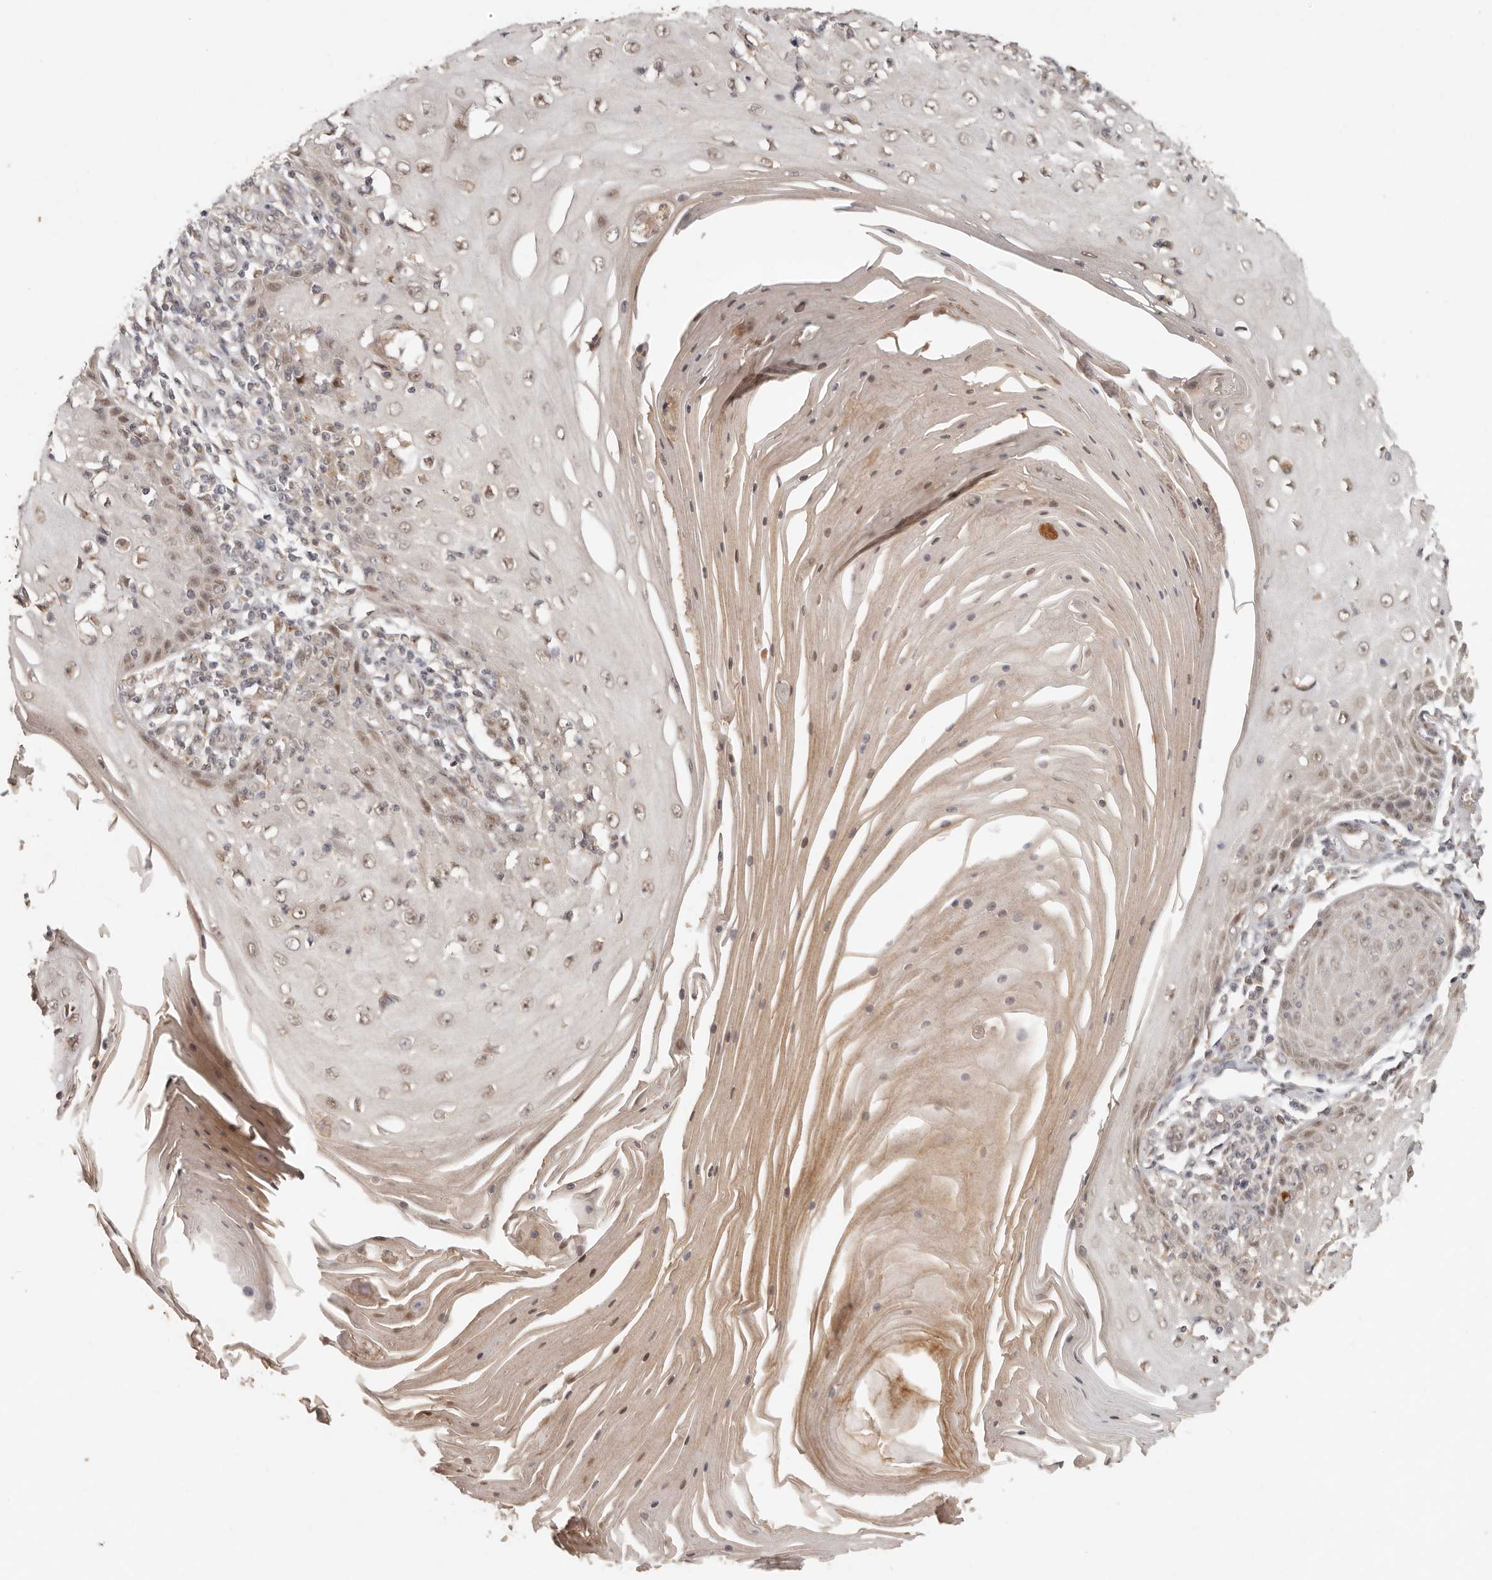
{"staining": {"intensity": "weak", "quantity": ">75%", "location": "nuclear"}, "tissue": "skin cancer", "cell_type": "Tumor cells", "image_type": "cancer", "snomed": [{"axis": "morphology", "description": "Squamous cell carcinoma, NOS"}, {"axis": "topography", "description": "Skin"}], "caption": "IHC (DAB) staining of skin cancer displays weak nuclear protein positivity in about >75% of tumor cells. (DAB (3,3'-diaminobenzidine) IHC, brown staining for protein, blue staining for nuclei).", "gene": "LRRC75A", "patient": {"sex": "female", "age": 73}}